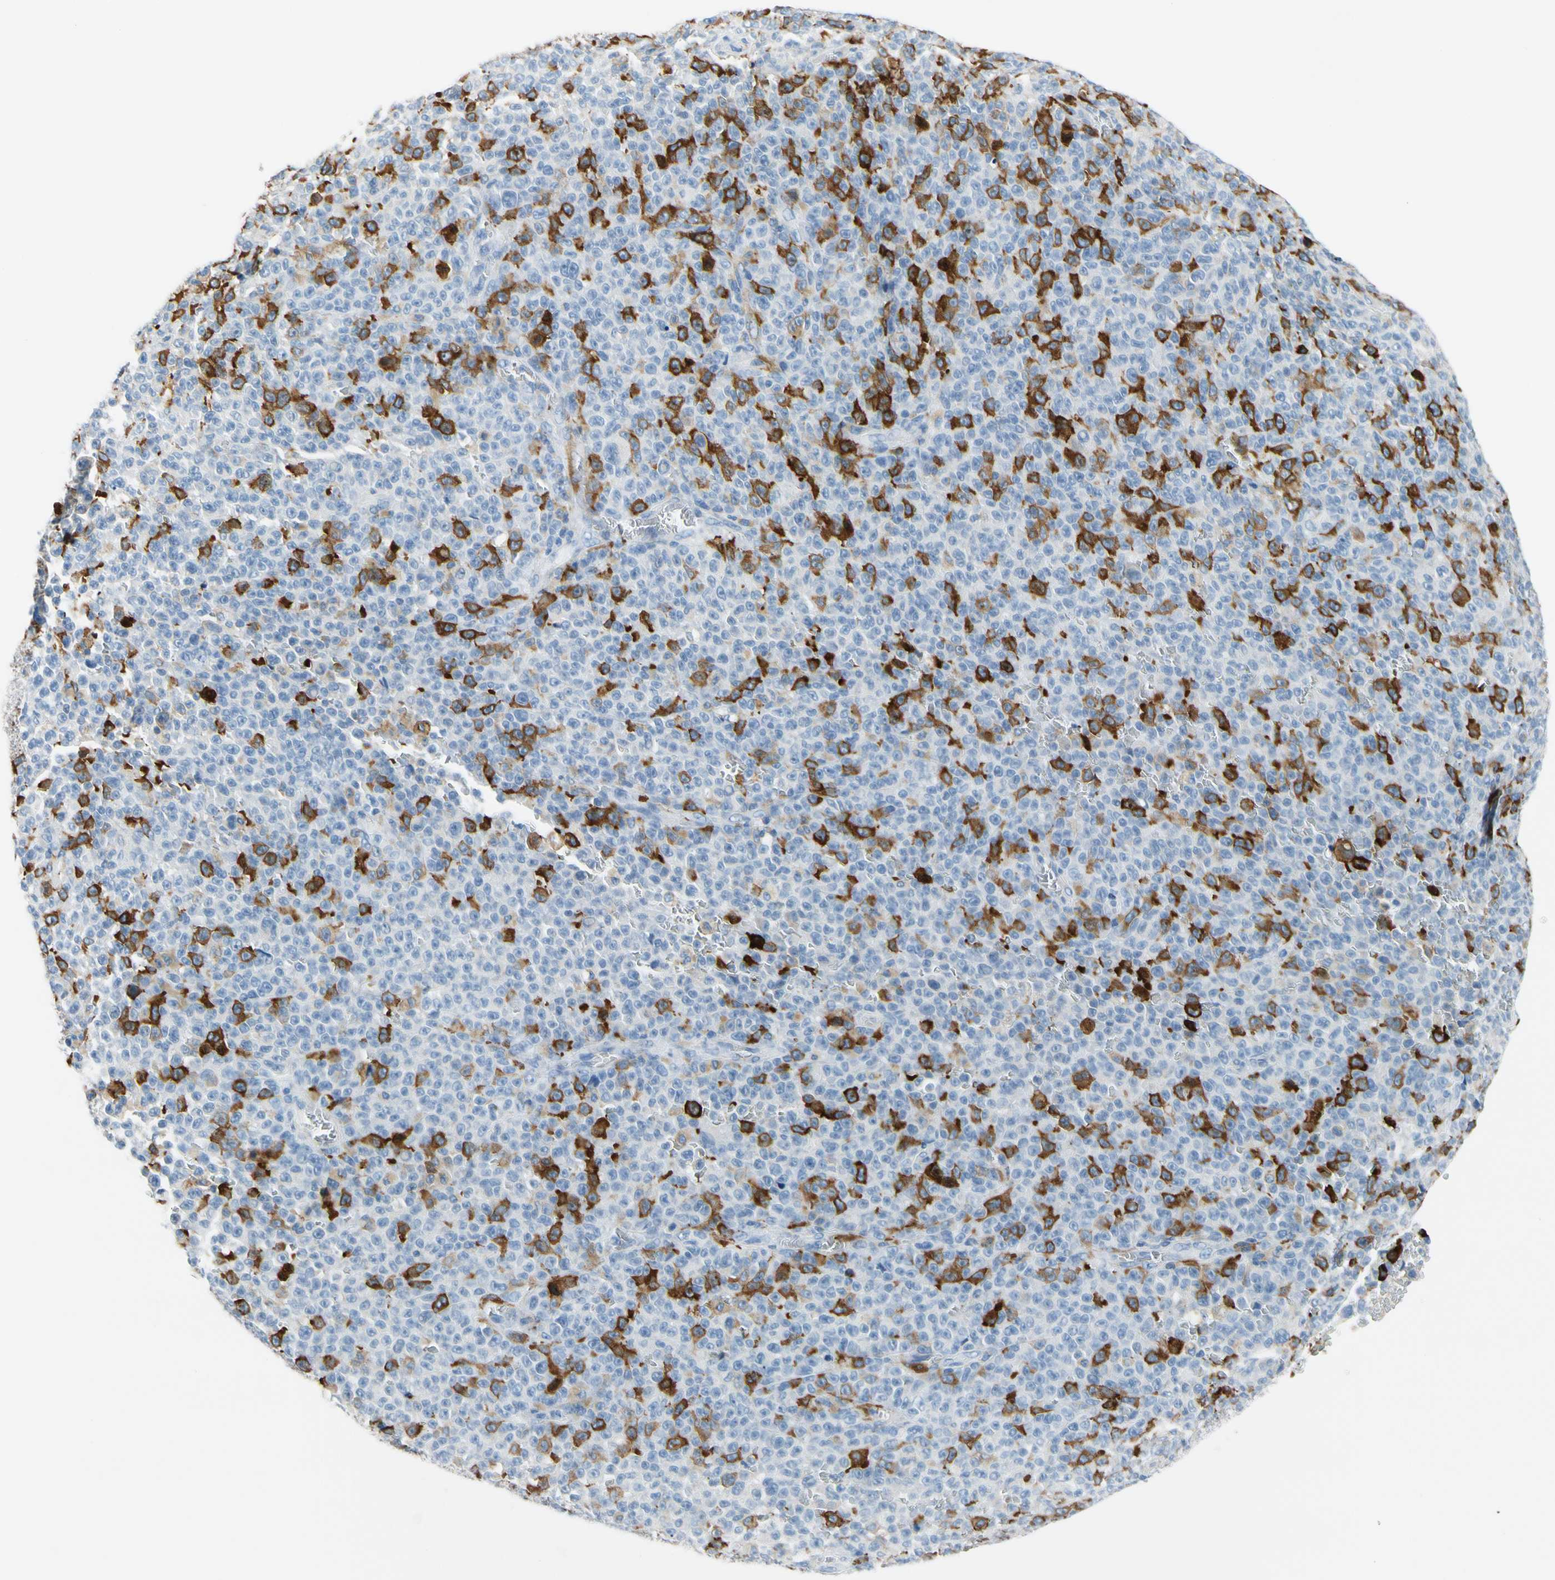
{"staining": {"intensity": "moderate", "quantity": "25%-75%", "location": "cytoplasmic/membranous"}, "tissue": "melanoma", "cell_type": "Tumor cells", "image_type": "cancer", "snomed": [{"axis": "morphology", "description": "Malignant melanoma, NOS"}, {"axis": "topography", "description": "Skin"}], "caption": "Protein expression analysis of melanoma displays moderate cytoplasmic/membranous staining in about 25%-75% of tumor cells.", "gene": "TACC3", "patient": {"sex": "female", "age": 82}}